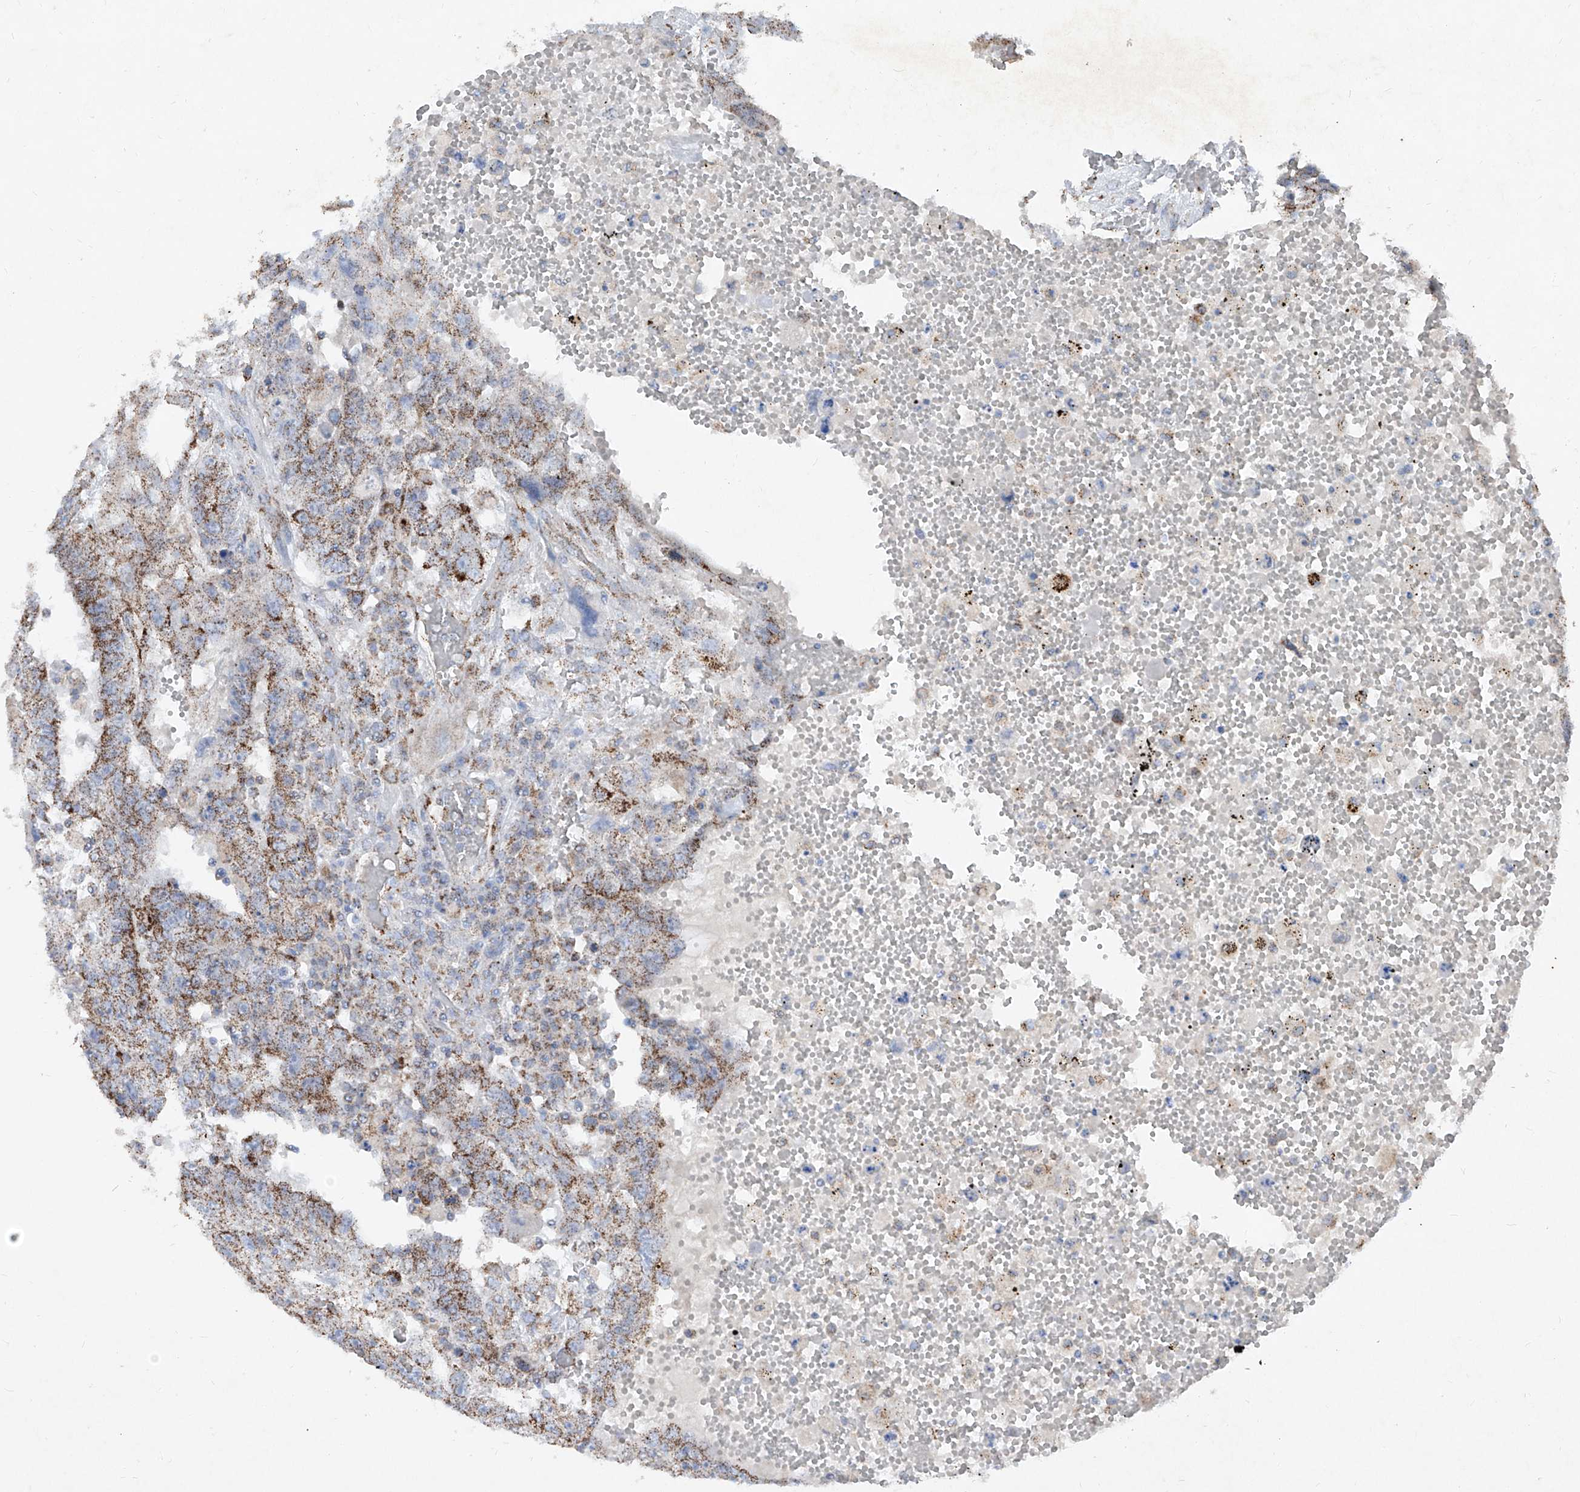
{"staining": {"intensity": "moderate", "quantity": "25%-75%", "location": "cytoplasmic/membranous"}, "tissue": "testis cancer", "cell_type": "Tumor cells", "image_type": "cancer", "snomed": [{"axis": "morphology", "description": "Carcinoma, Embryonal, NOS"}, {"axis": "topography", "description": "Testis"}], "caption": "Testis cancer tissue shows moderate cytoplasmic/membranous staining in about 25%-75% of tumor cells", "gene": "ABCD3", "patient": {"sex": "male", "age": 26}}